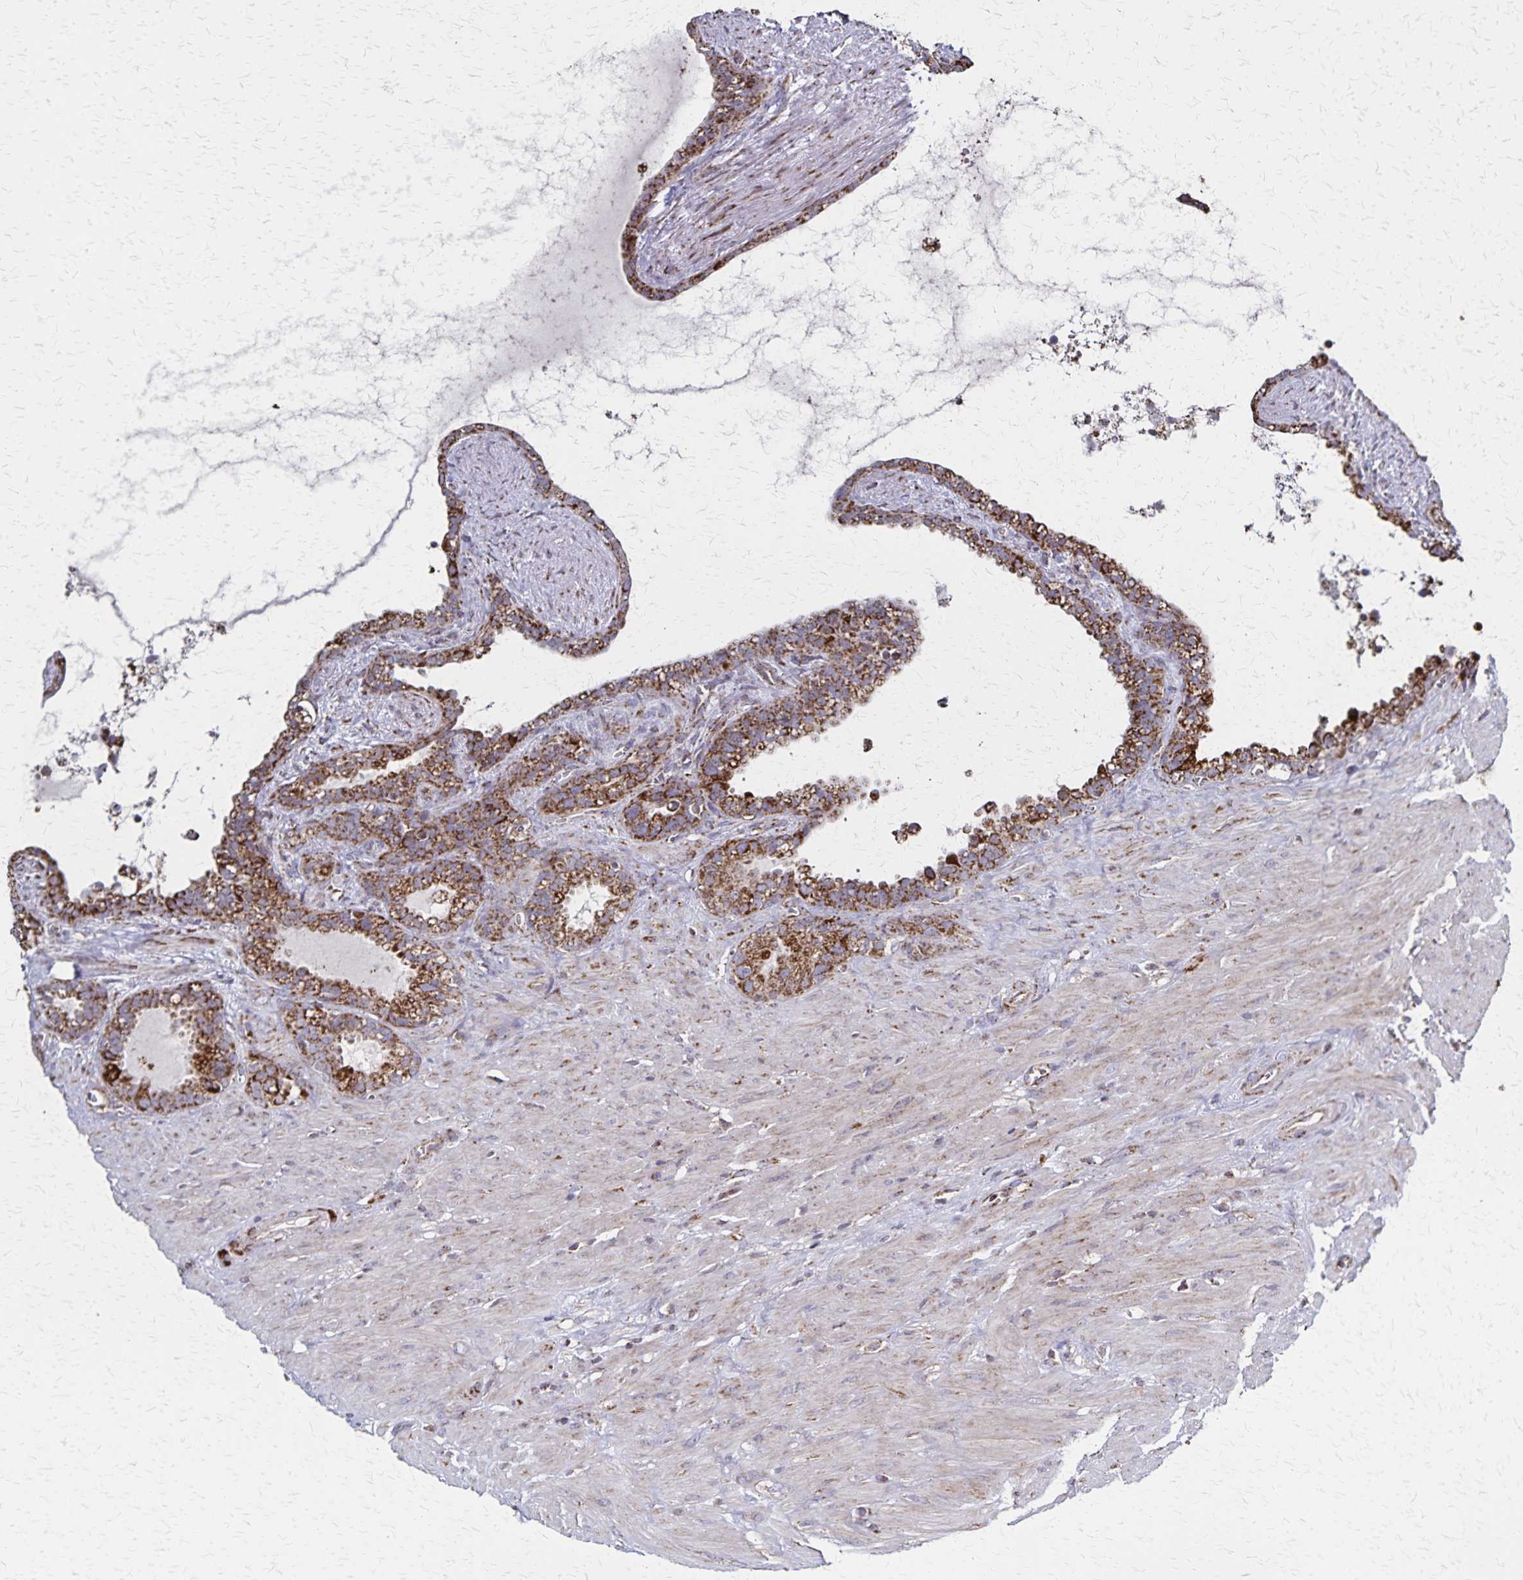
{"staining": {"intensity": "moderate", "quantity": ">75%", "location": "cytoplasmic/membranous"}, "tissue": "seminal vesicle", "cell_type": "Glandular cells", "image_type": "normal", "snomed": [{"axis": "morphology", "description": "Normal tissue, NOS"}, {"axis": "topography", "description": "Seminal veicle"}], "caption": "Approximately >75% of glandular cells in normal human seminal vesicle reveal moderate cytoplasmic/membranous protein expression as visualized by brown immunohistochemical staining.", "gene": "NFS1", "patient": {"sex": "male", "age": 76}}